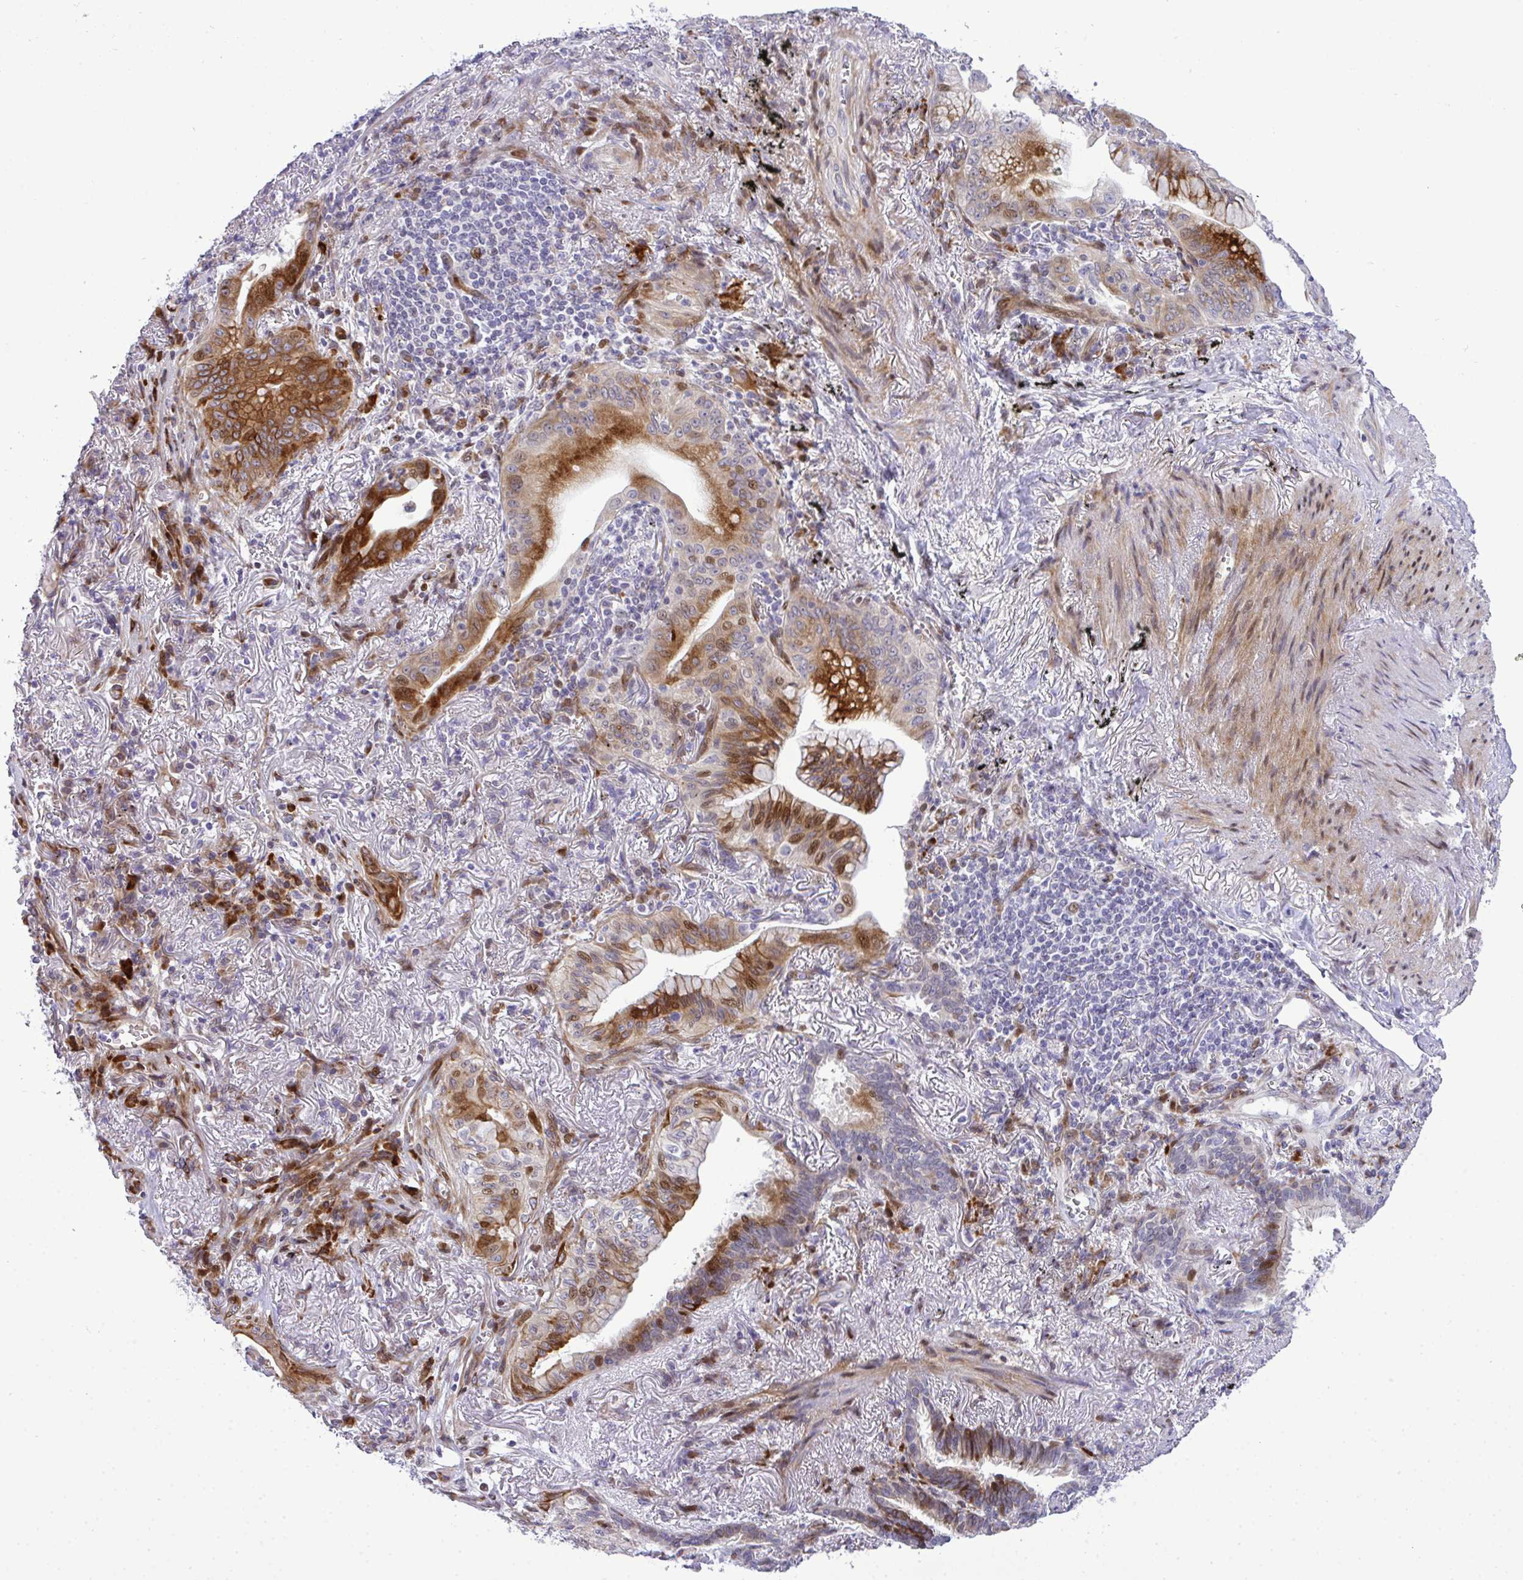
{"staining": {"intensity": "strong", "quantity": ">75%", "location": "cytoplasmic/membranous,nuclear"}, "tissue": "lung cancer", "cell_type": "Tumor cells", "image_type": "cancer", "snomed": [{"axis": "morphology", "description": "Adenocarcinoma, NOS"}, {"axis": "topography", "description": "Lung"}], "caption": "Immunohistochemistry (IHC) micrograph of adenocarcinoma (lung) stained for a protein (brown), which shows high levels of strong cytoplasmic/membranous and nuclear staining in about >75% of tumor cells.", "gene": "CASTOR2", "patient": {"sex": "male", "age": 77}}